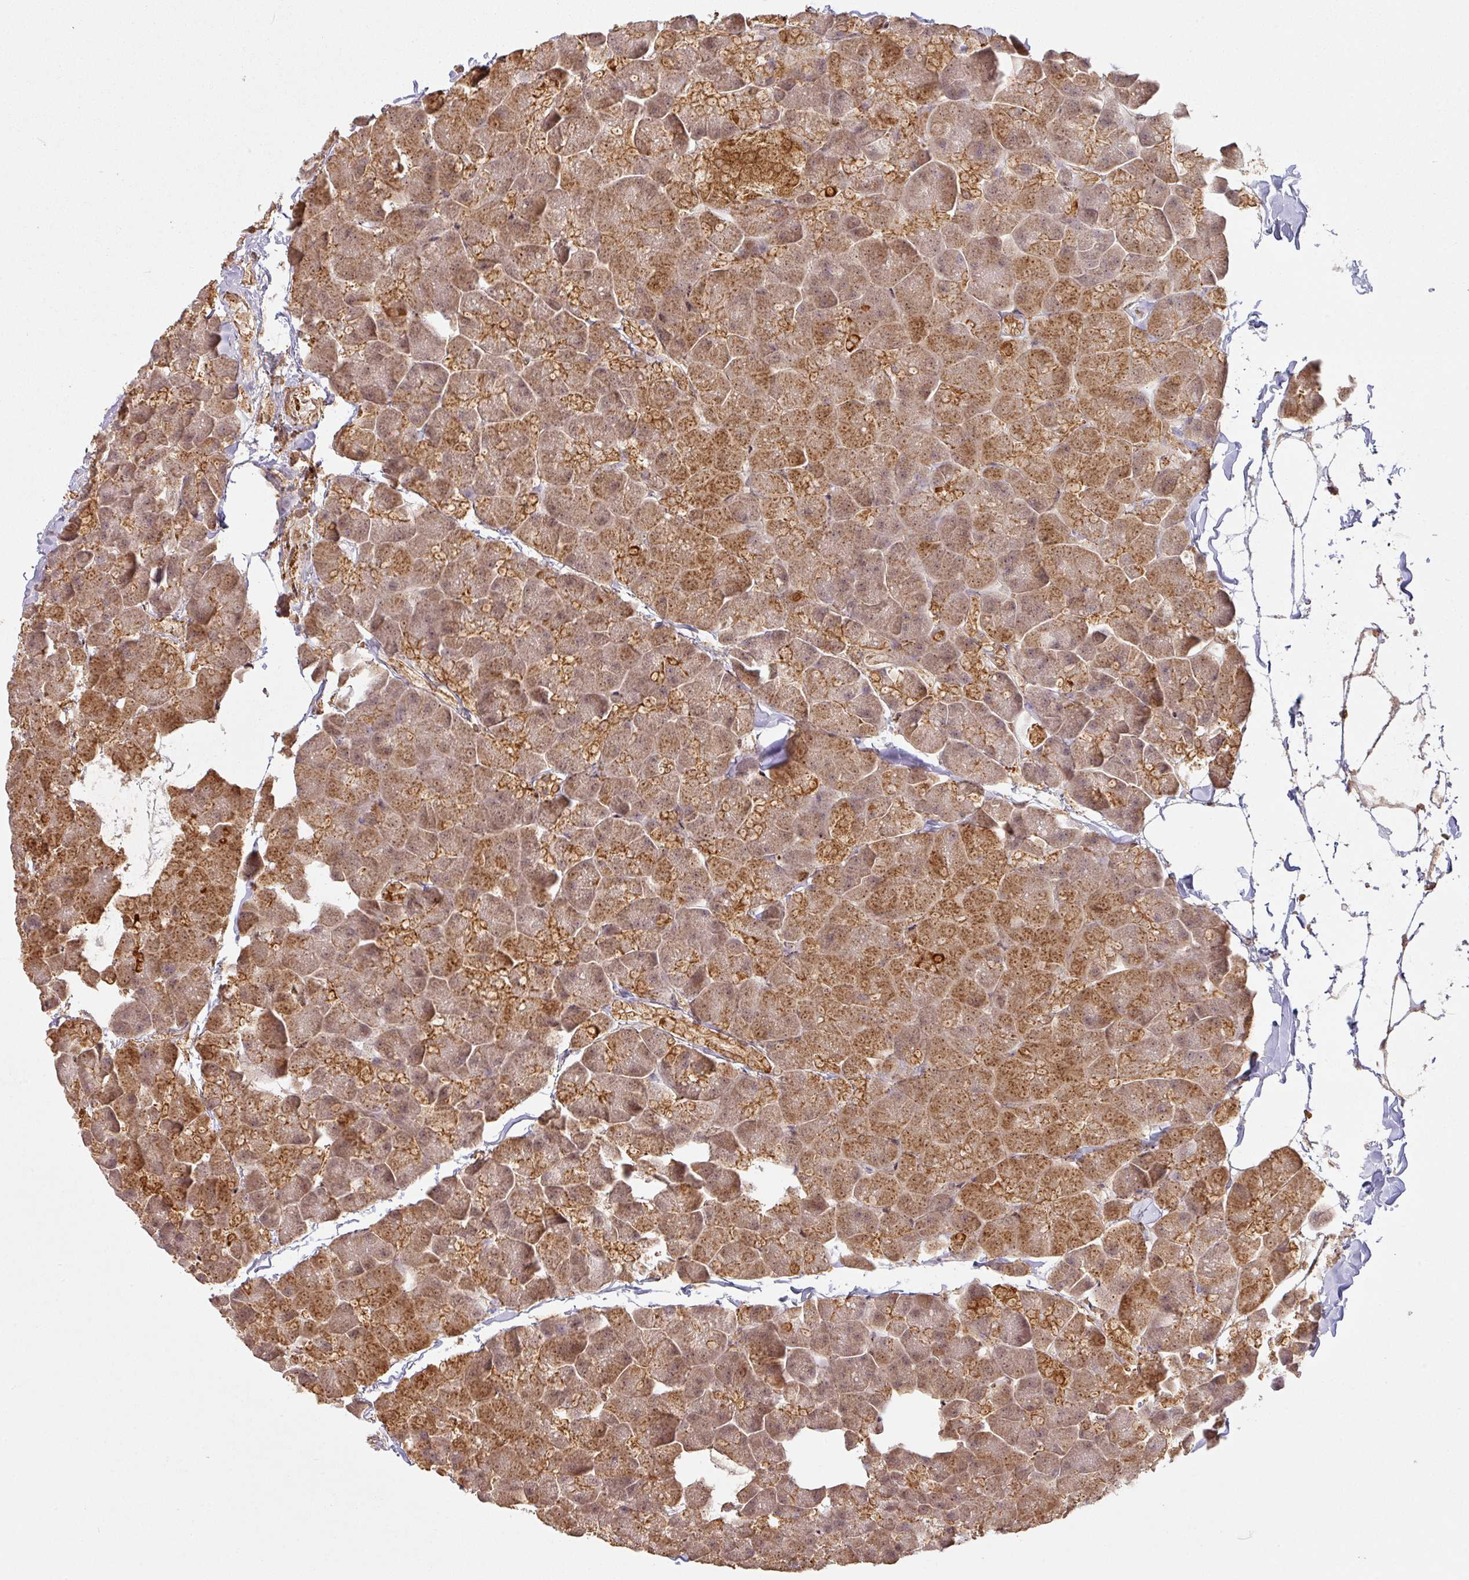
{"staining": {"intensity": "moderate", "quantity": ">75%", "location": "cytoplasmic/membranous"}, "tissue": "pancreas", "cell_type": "Exocrine glandular cells", "image_type": "normal", "snomed": [{"axis": "morphology", "description": "Normal tissue, NOS"}, {"axis": "topography", "description": "Pancreas"}], "caption": "A medium amount of moderate cytoplasmic/membranous staining is appreciated in approximately >75% of exocrine glandular cells in unremarkable pancreas.", "gene": "ZNF322", "patient": {"sex": "male", "age": 35}}